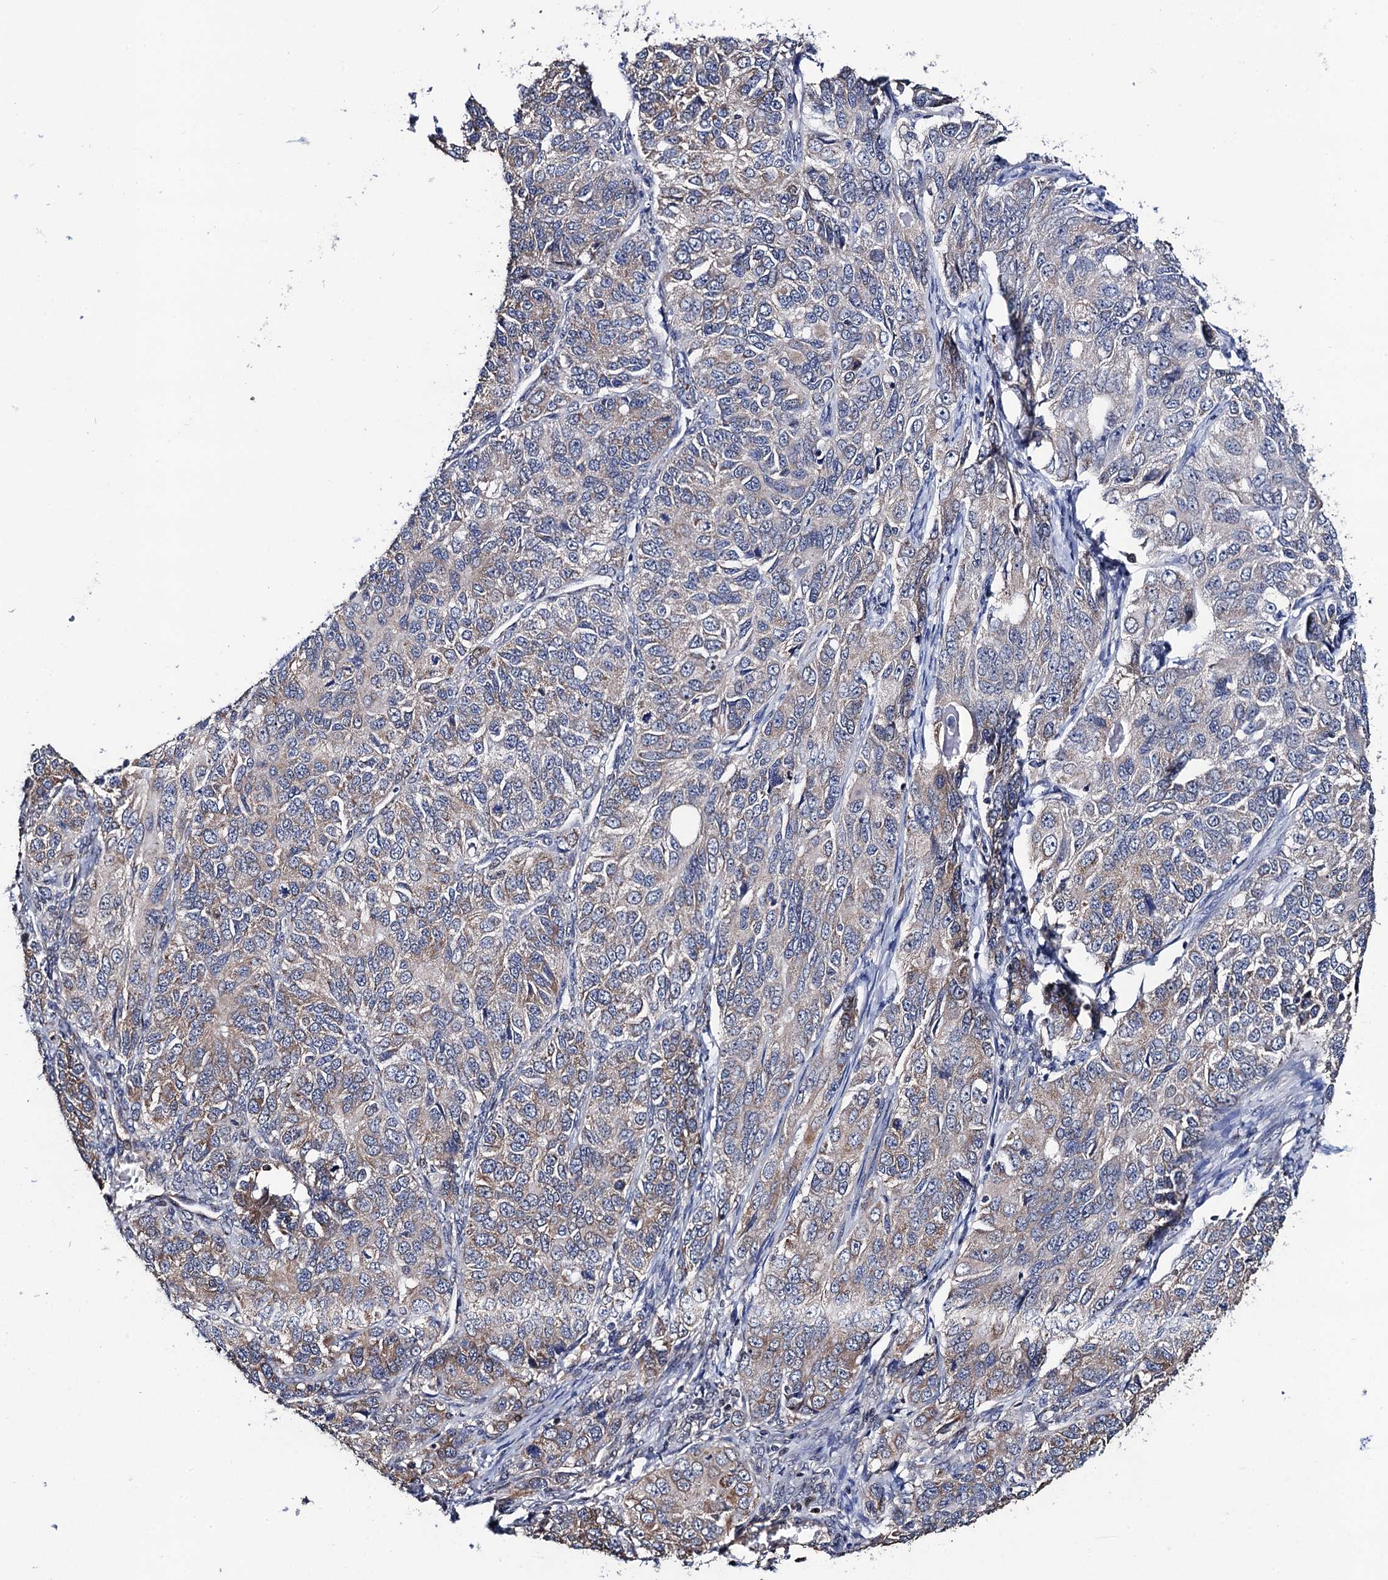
{"staining": {"intensity": "moderate", "quantity": "25%-75%", "location": "cytoplasmic/membranous"}, "tissue": "ovarian cancer", "cell_type": "Tumor cells", "image_type": "cancer", "snomed": [{"axis": "morphology", "description": "Carcinoma, endometroid"}, {"axis": "topography", "description": "Ovary"}], "caption": "Tumor cells demonstrate medium levels of moderate cytoplasmic/membranous staining in about 25%-75% of cells in ovarian endometroid carcinoma. (DAB (3,3'-diaminobenzidine) IHC with brightfield microscopy, high magnification).", "gene": "PTCD3", "patient": {"sex": "female", "age": 51}}